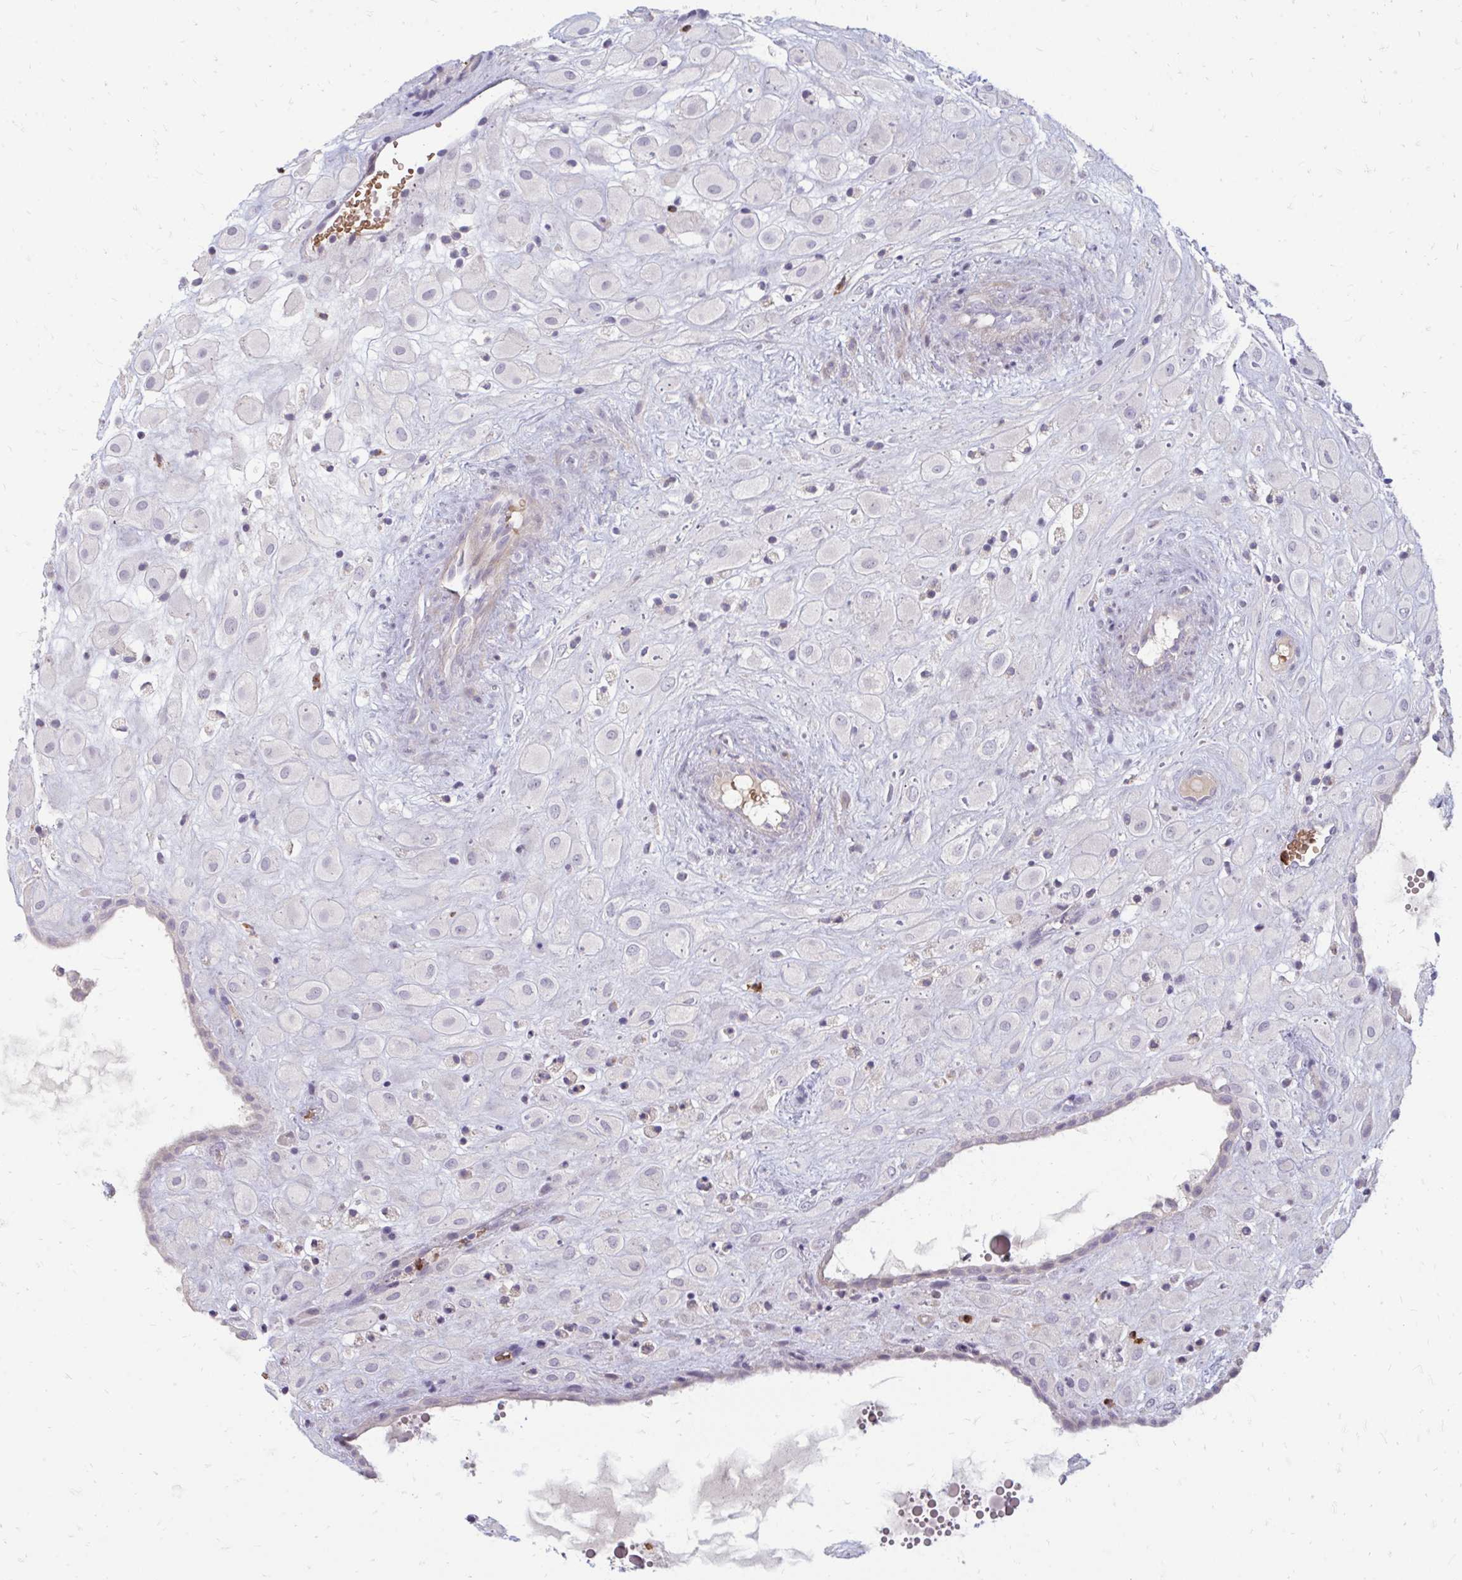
{"staining": {"intensity": "negative", "quantity": "none", "location": "none"}, "tissue": "placenta", "cell_type": "Decidual cells", "image_type": "normal", "snomed": [{"axis": "morphology", "description": "Normal tissue, NOS"}, {"axis": "topography", "description": "Placenta"}], "caption": "Decidual cells show no significant protein positivity in normal placenta. (DAB IHC visualized using brightfield microscopy, high magnification).", "gene": "RAB33A", "patient": {"sex": "female", "age": 24}}